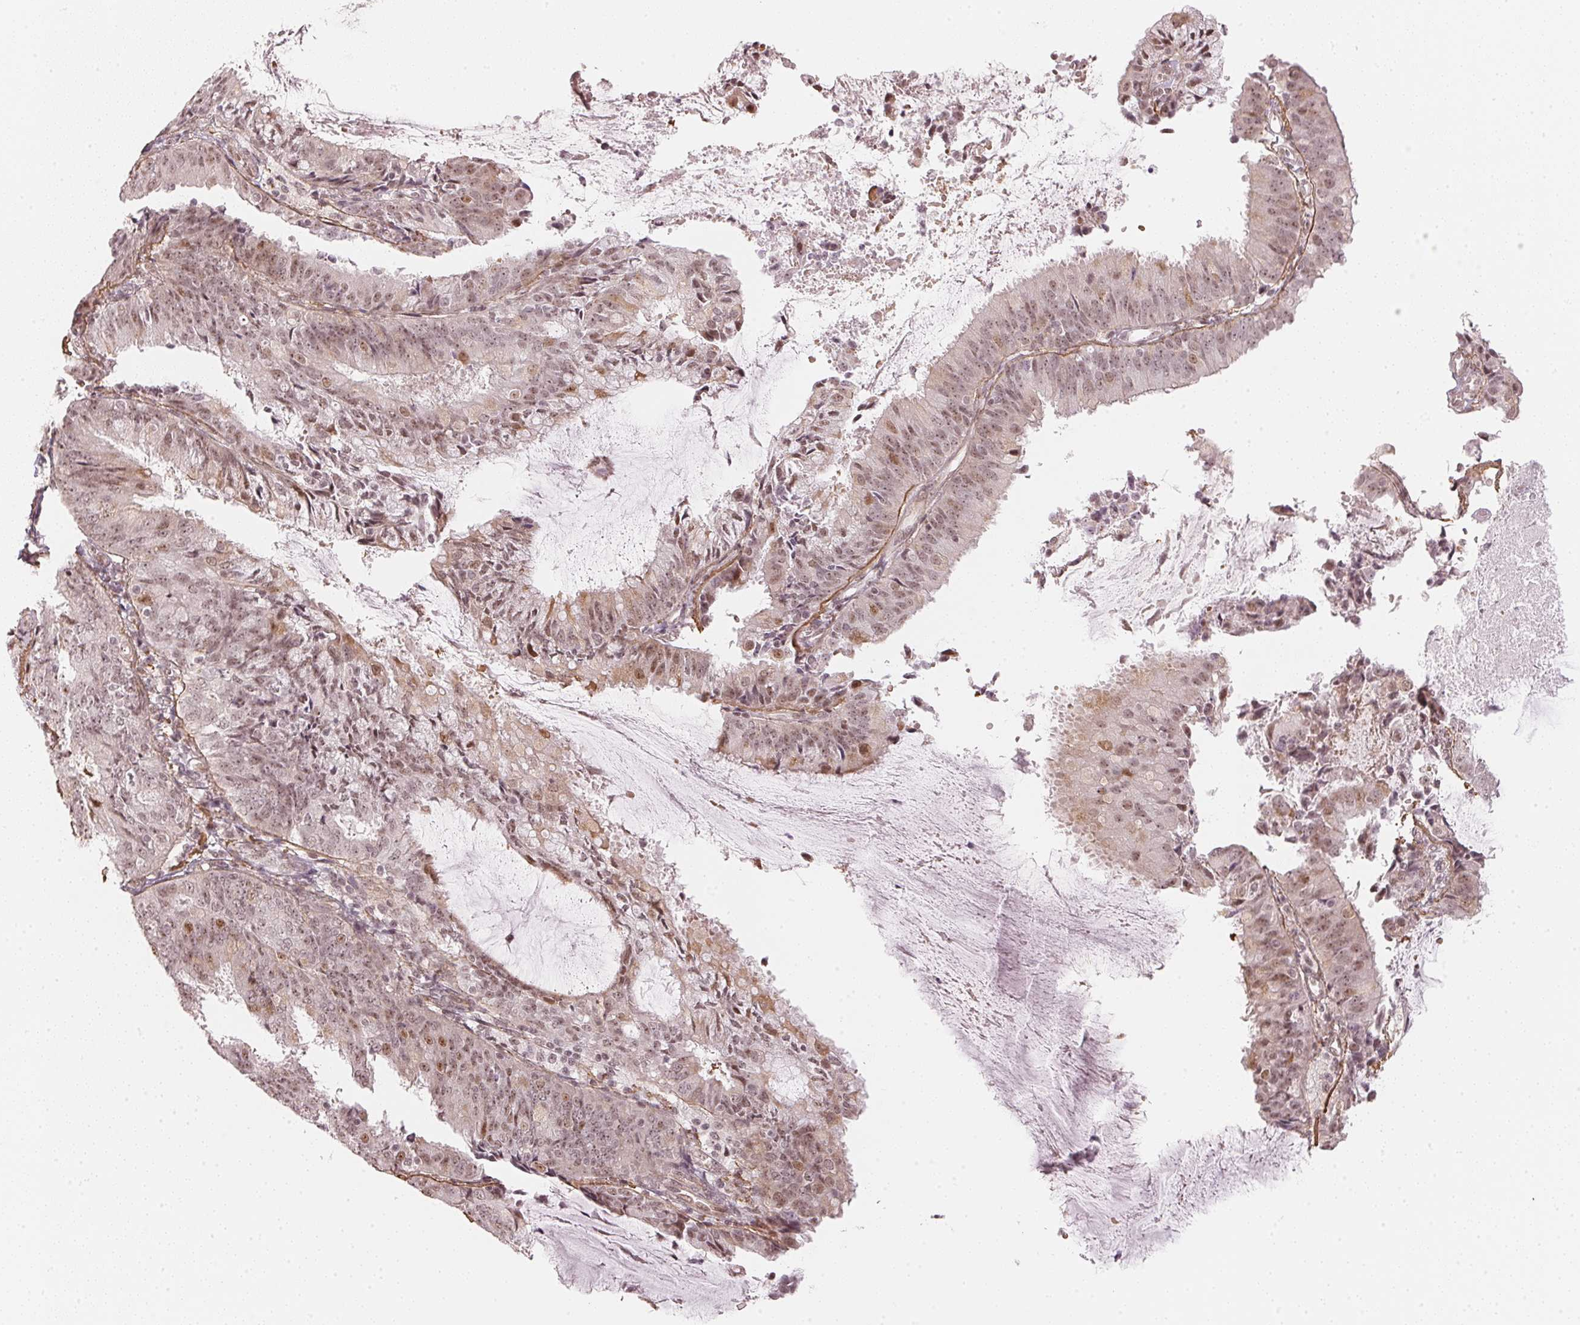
{"staining": {"intensity": "weak", "quantity": ">75%", "location": "nuclear"}, "tissue": "endometrial cancer", "cell_type": "Tumor cells", "image_type": "cancer", "snomed": [{"axis": "morphology", "description": "Adenocarcinoma, NOS"}, {"axis": "topography", "description": "Endometrium"}], "caption": "Brown immunohistochemical staining in adenocarcinoma (endometrial) exhibits weak nuclear staining in approximately >75% of tumor cells.", "gene": "KAT6A", "patient": {"sex": "female", "age": 57}}